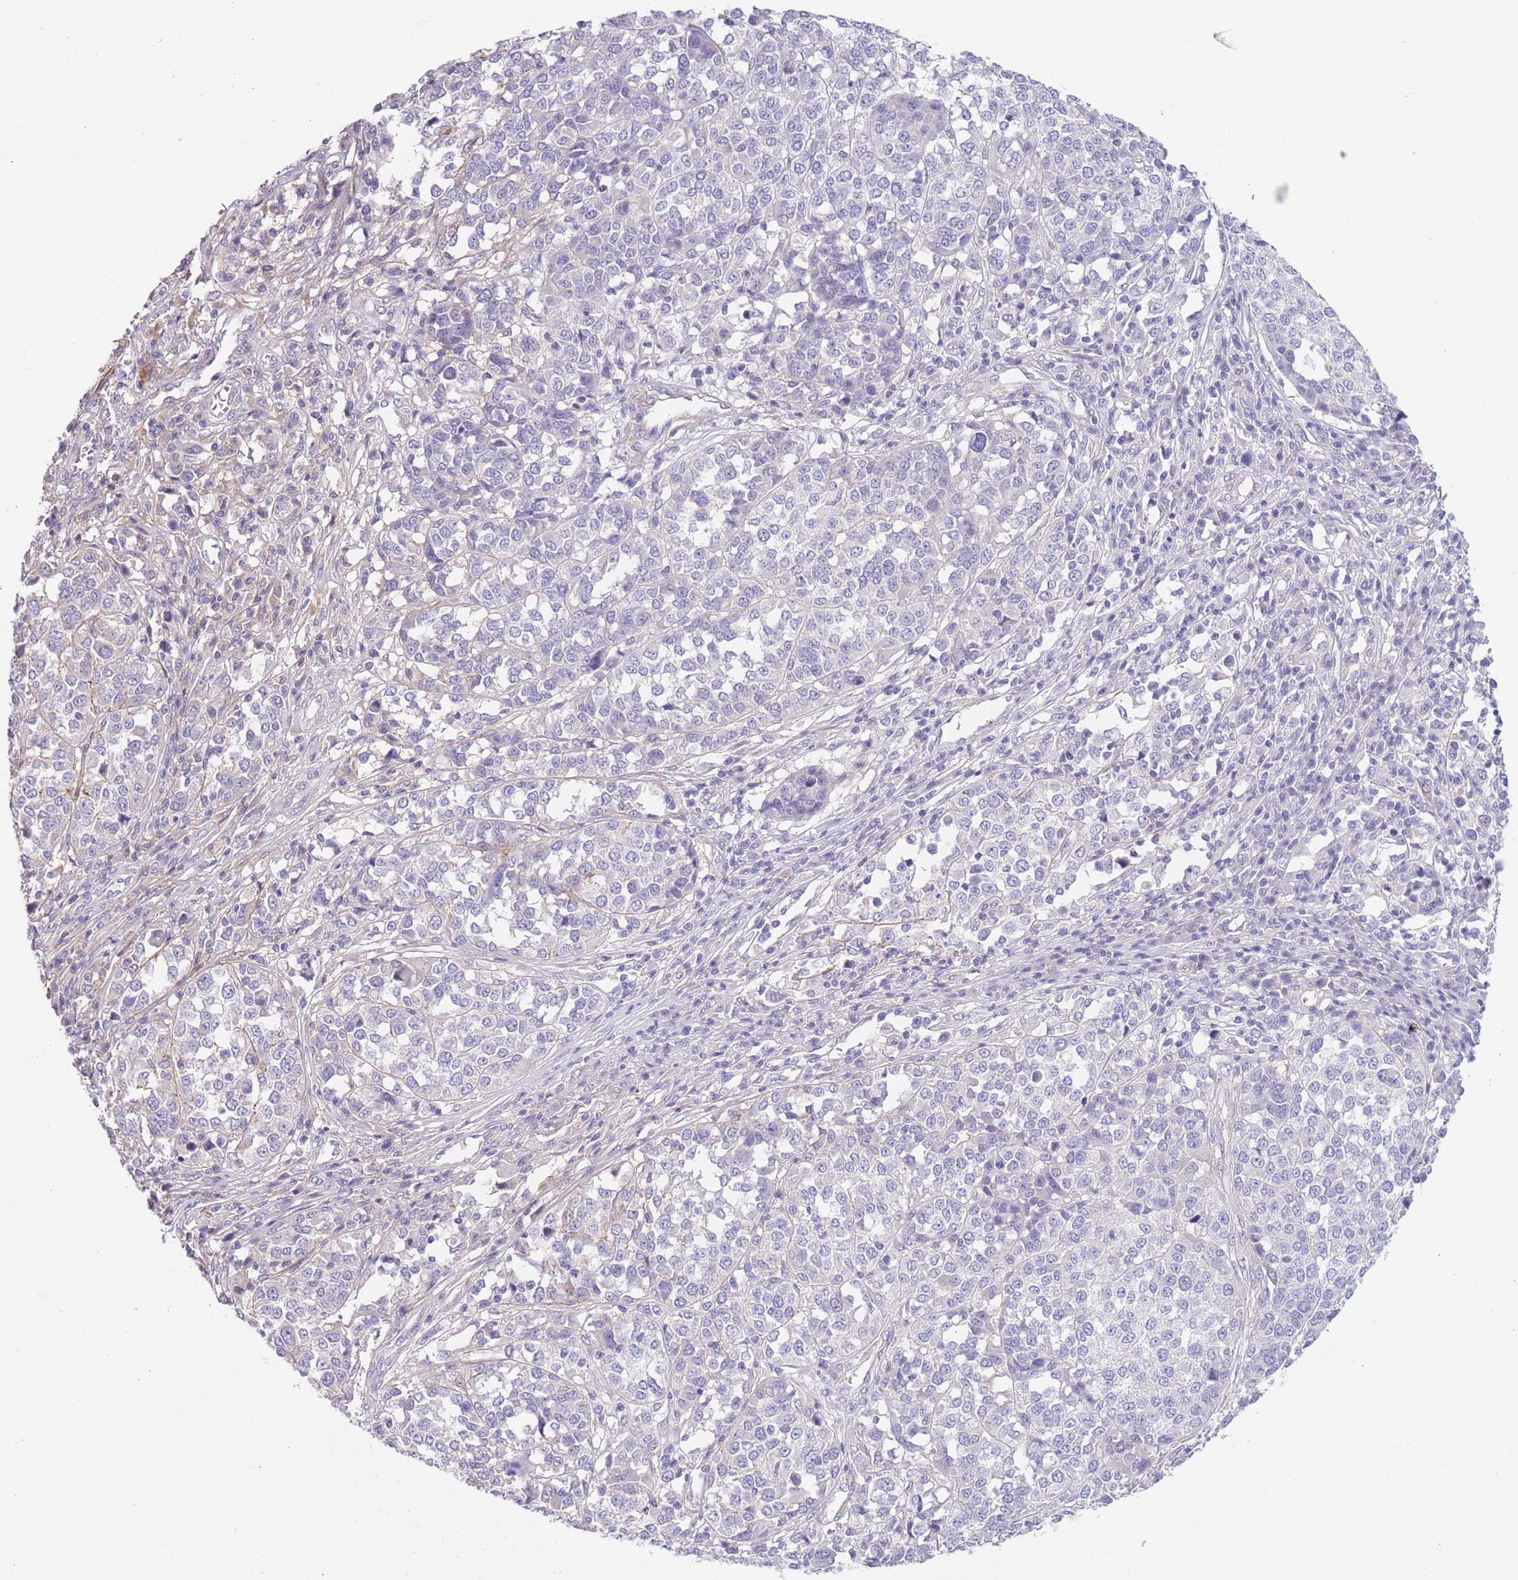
{"staining": {"intensity": "negative", "quantity": "none", "location": "none"}, "tissue": "melanoma", "cell_type": "Tumor cells", "image_type": "cancer", "snomed": [{"axis": "morphology", "description": "Malignant melanoma, Metastatic site"}, {"axis": "topography", "description": "Lymph node"}], "caption": "IHC image of melanoma stained for a protein (brown), which reveals no expression in tumor cells. (DAB IHC visualized using brightfield microscopy, high magnification).", "gene": "RNF169", "patient": {"sex": "male", "age": 44}}